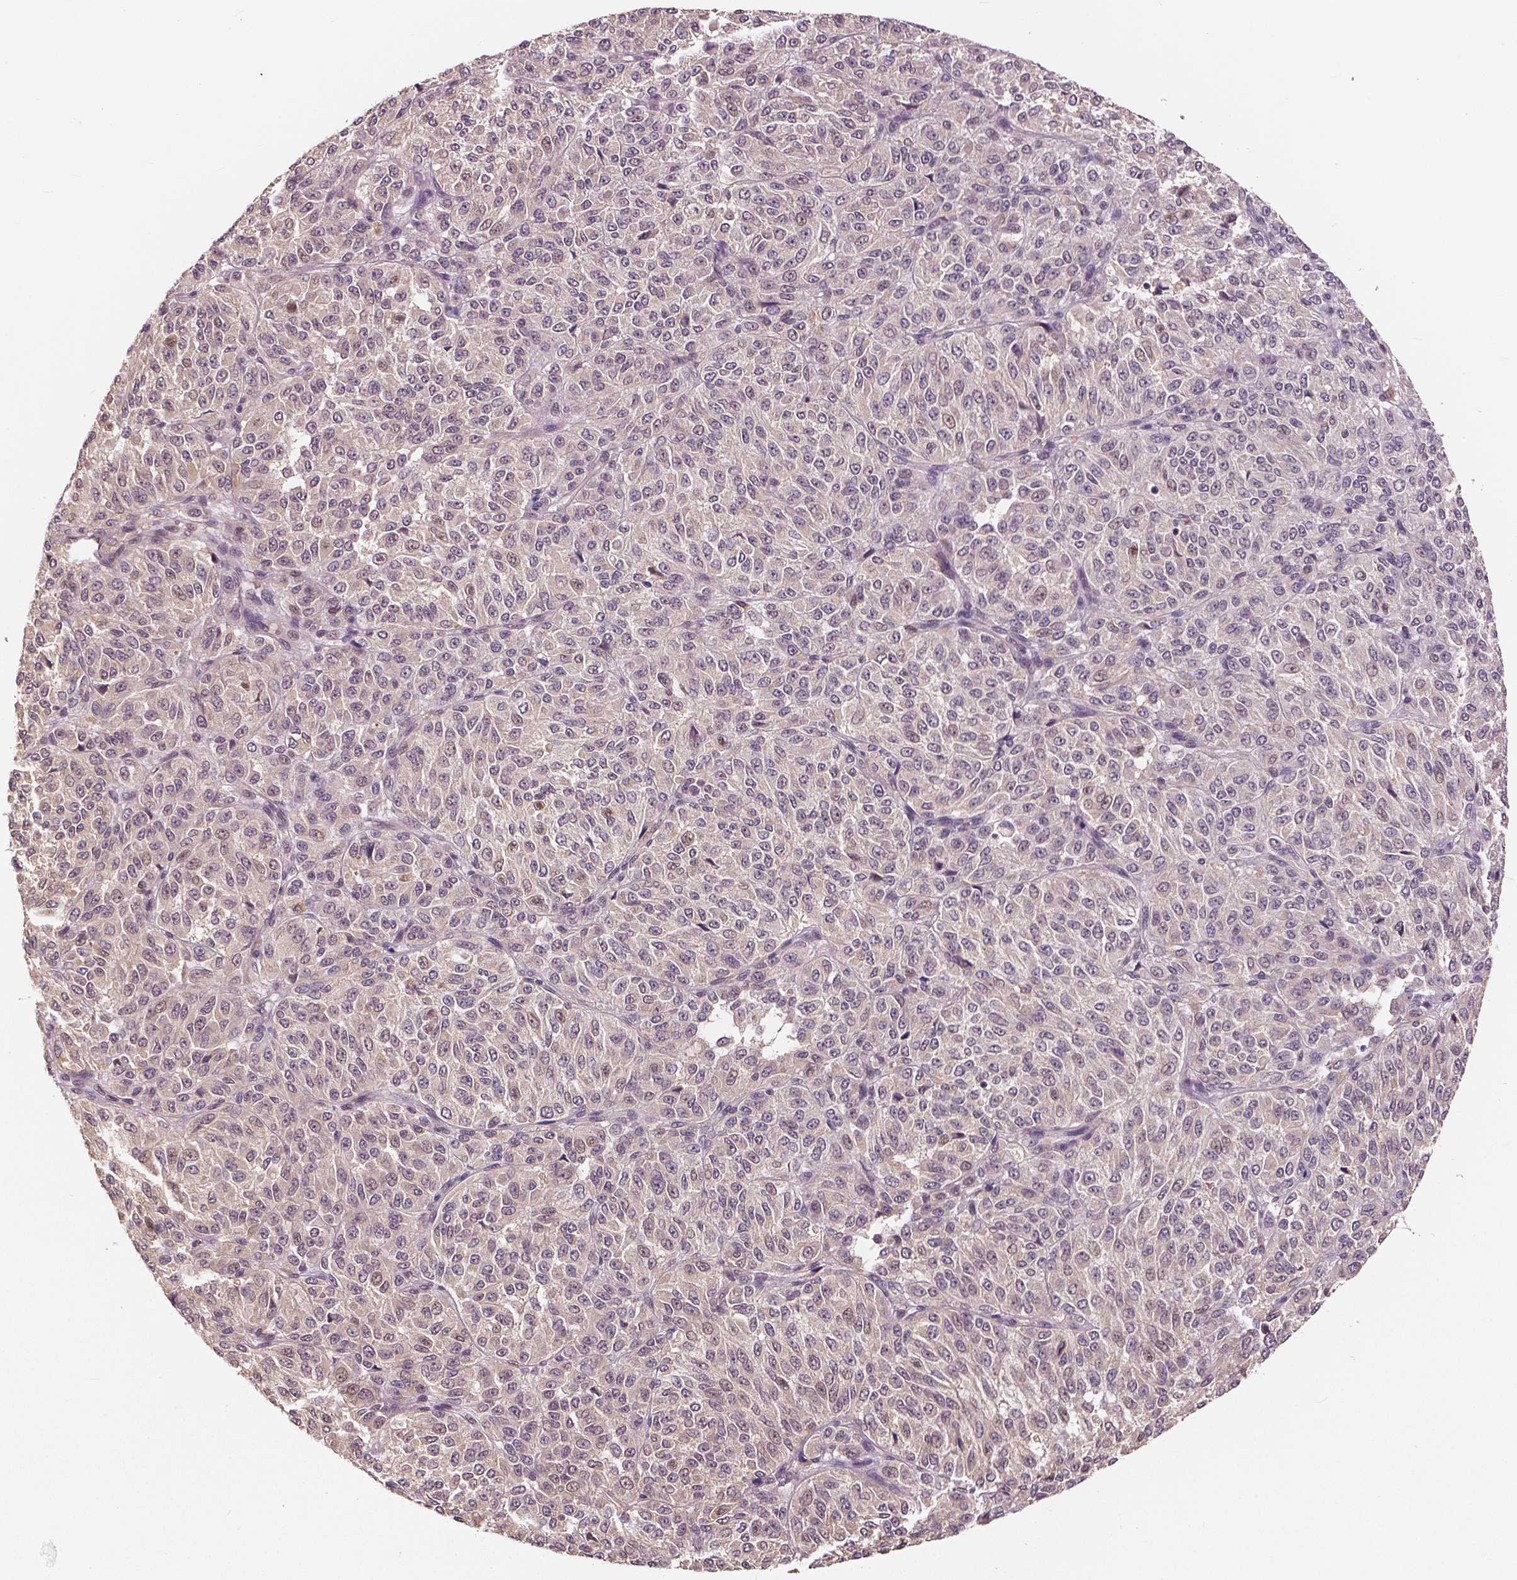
{"staining": {"intensity": "negative", "quantity": "none", "location": "none"}, "tissue": "melanoma", "cell_type": "Tumor cells", "image_type": "cancer", "snomed": [{"axis": "morphology", "description": "Malignant melanoma, Metastatic site"}, {"axis": "topography", "description": "Brain"}], "caption": "High magnification brightfield microscopy of melanoma stained with DAB (3,3'-diaminobenzidine) (brown) and counterstained with hematoxylin (blue): tumor cells show no significant staining.", "gene": "MAP1LC3B", "patient": {"sex": "female", "age": 56}}